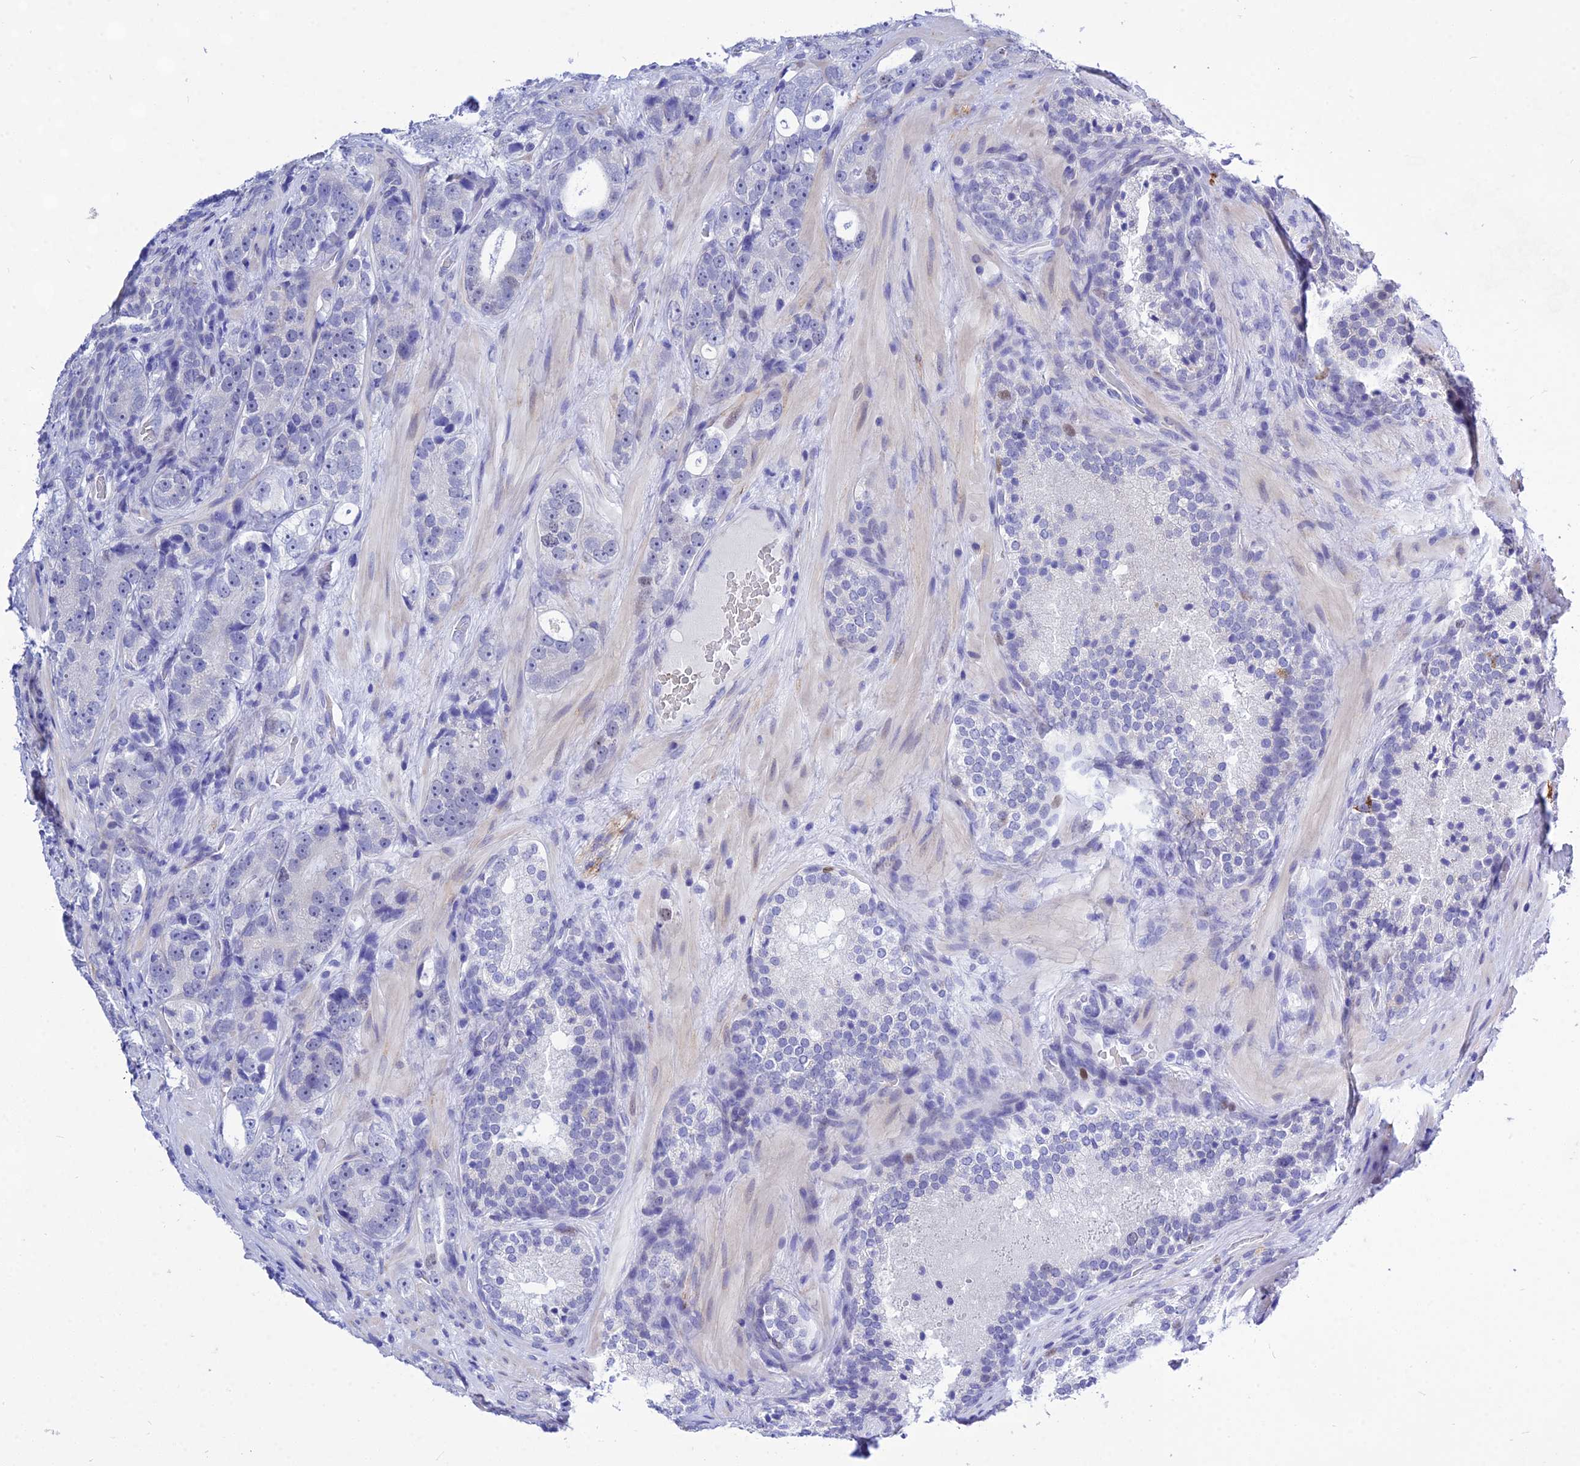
{"staining": {"intensity": "negative", "quantity": "none", "location": "none"}, "tissue": "prostate cancer", "cell_type": "Tumor cells", "image_type": "cancer", "snomed": [{"axis": "morphology", "description": "Adenocarcinoma, High grade"}, {"axis": "topography", "description": "Prostate"}], "caption": "Micrograph shows no protein staining in tumor cells of prostate cancer (adenocarcinoma (high-grade)) tissue.", "gene": "DEFB107A", "patient": {"sex": "male", "age": 56}}